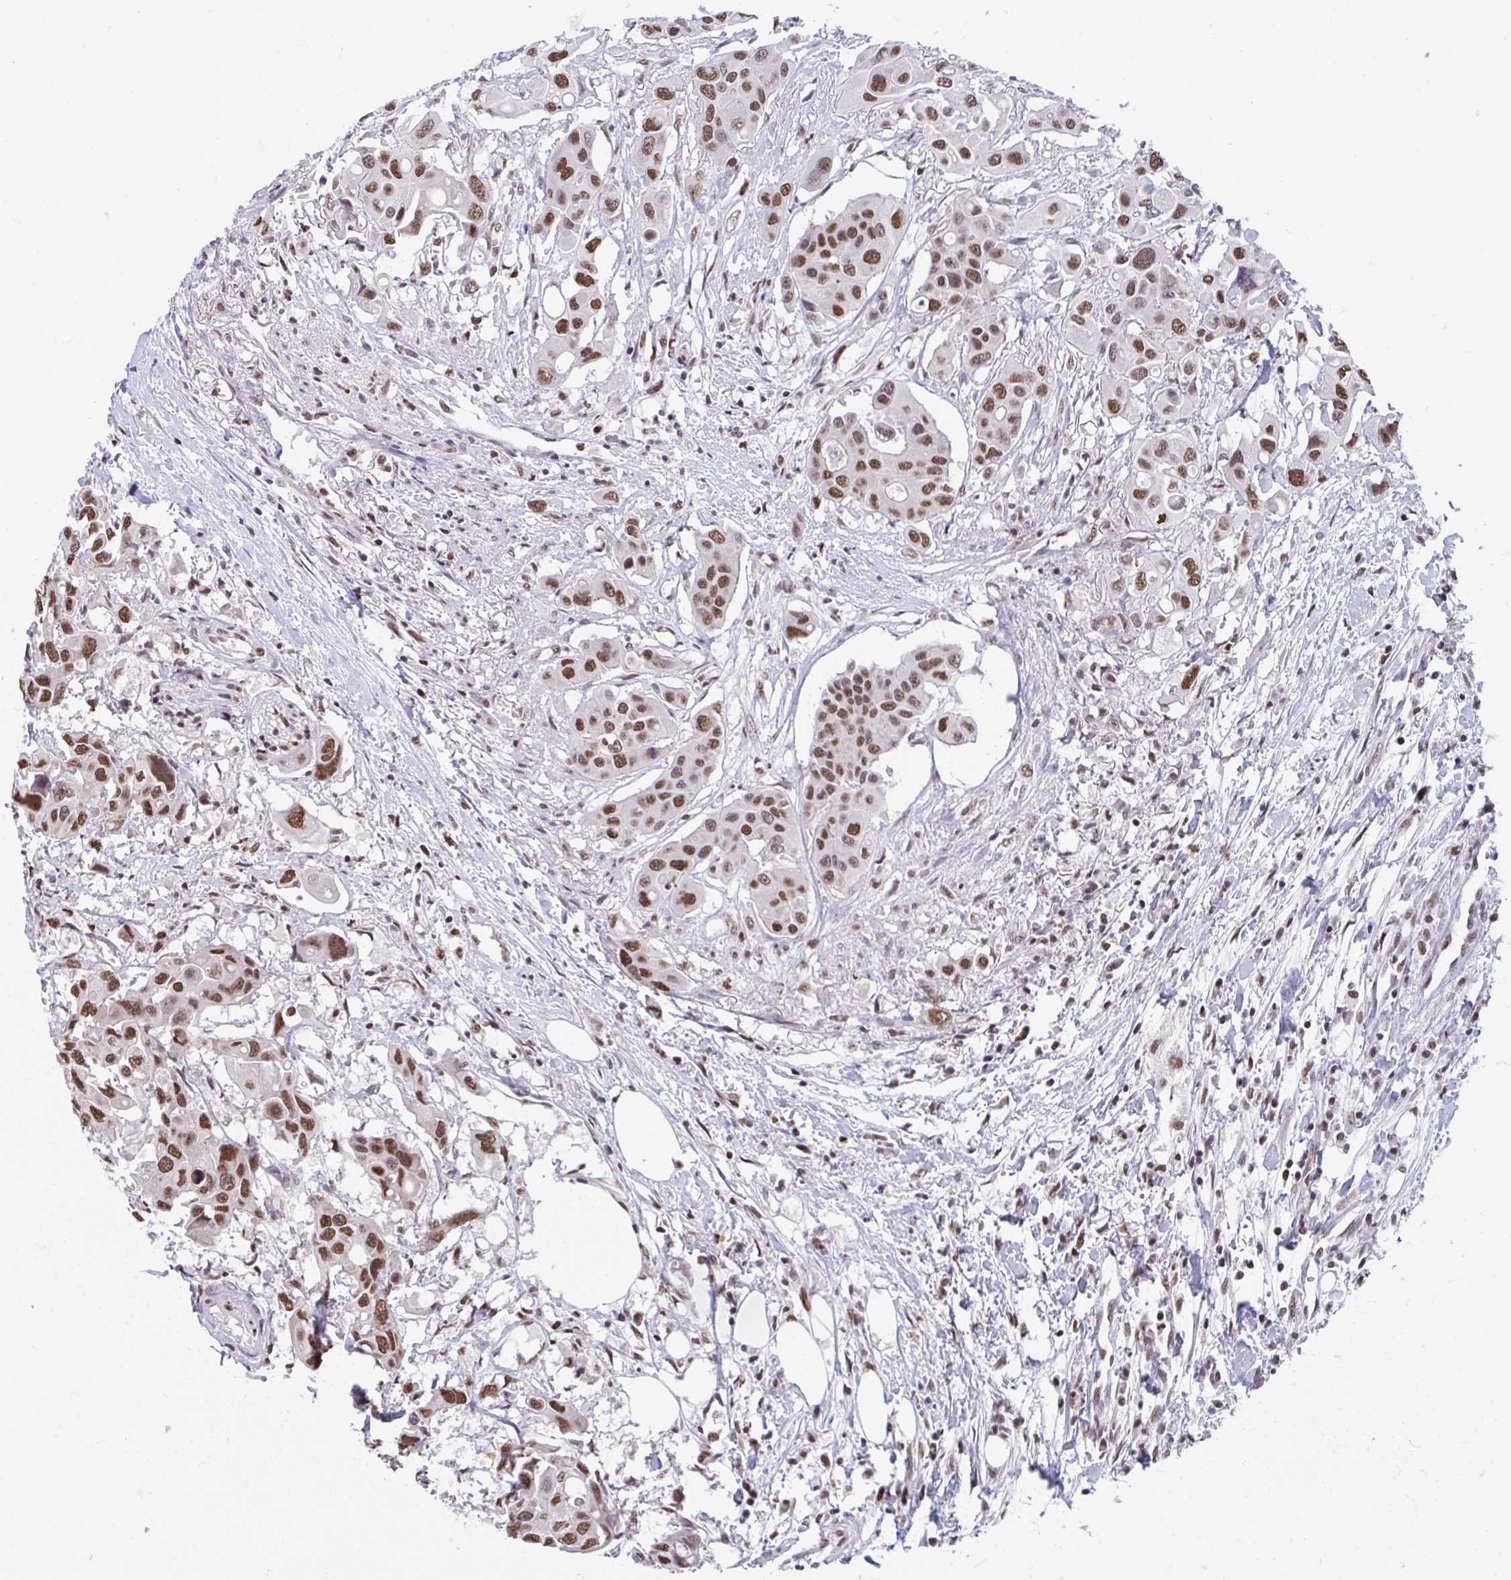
{"staining": {"intensity": "strong", "quantity": ">75%", "location": "nuclear"}, "tissue": "colorectal cancer", "cell_type": "Tumor cells", "image_type": "cancer", "snomed": [{"axis": "morphology", "description": "Adenocarcinoma, NOS"}, {"axis": "topography", "description": "Colon"}], "caption": "IHC of human colorectal adenocarcinoma demonstrates high levels of strong nuclear staining in about >75% of tumor cells.", "gene": "HNRNPDL", "patient": {"sex": "male", "age": 77}}